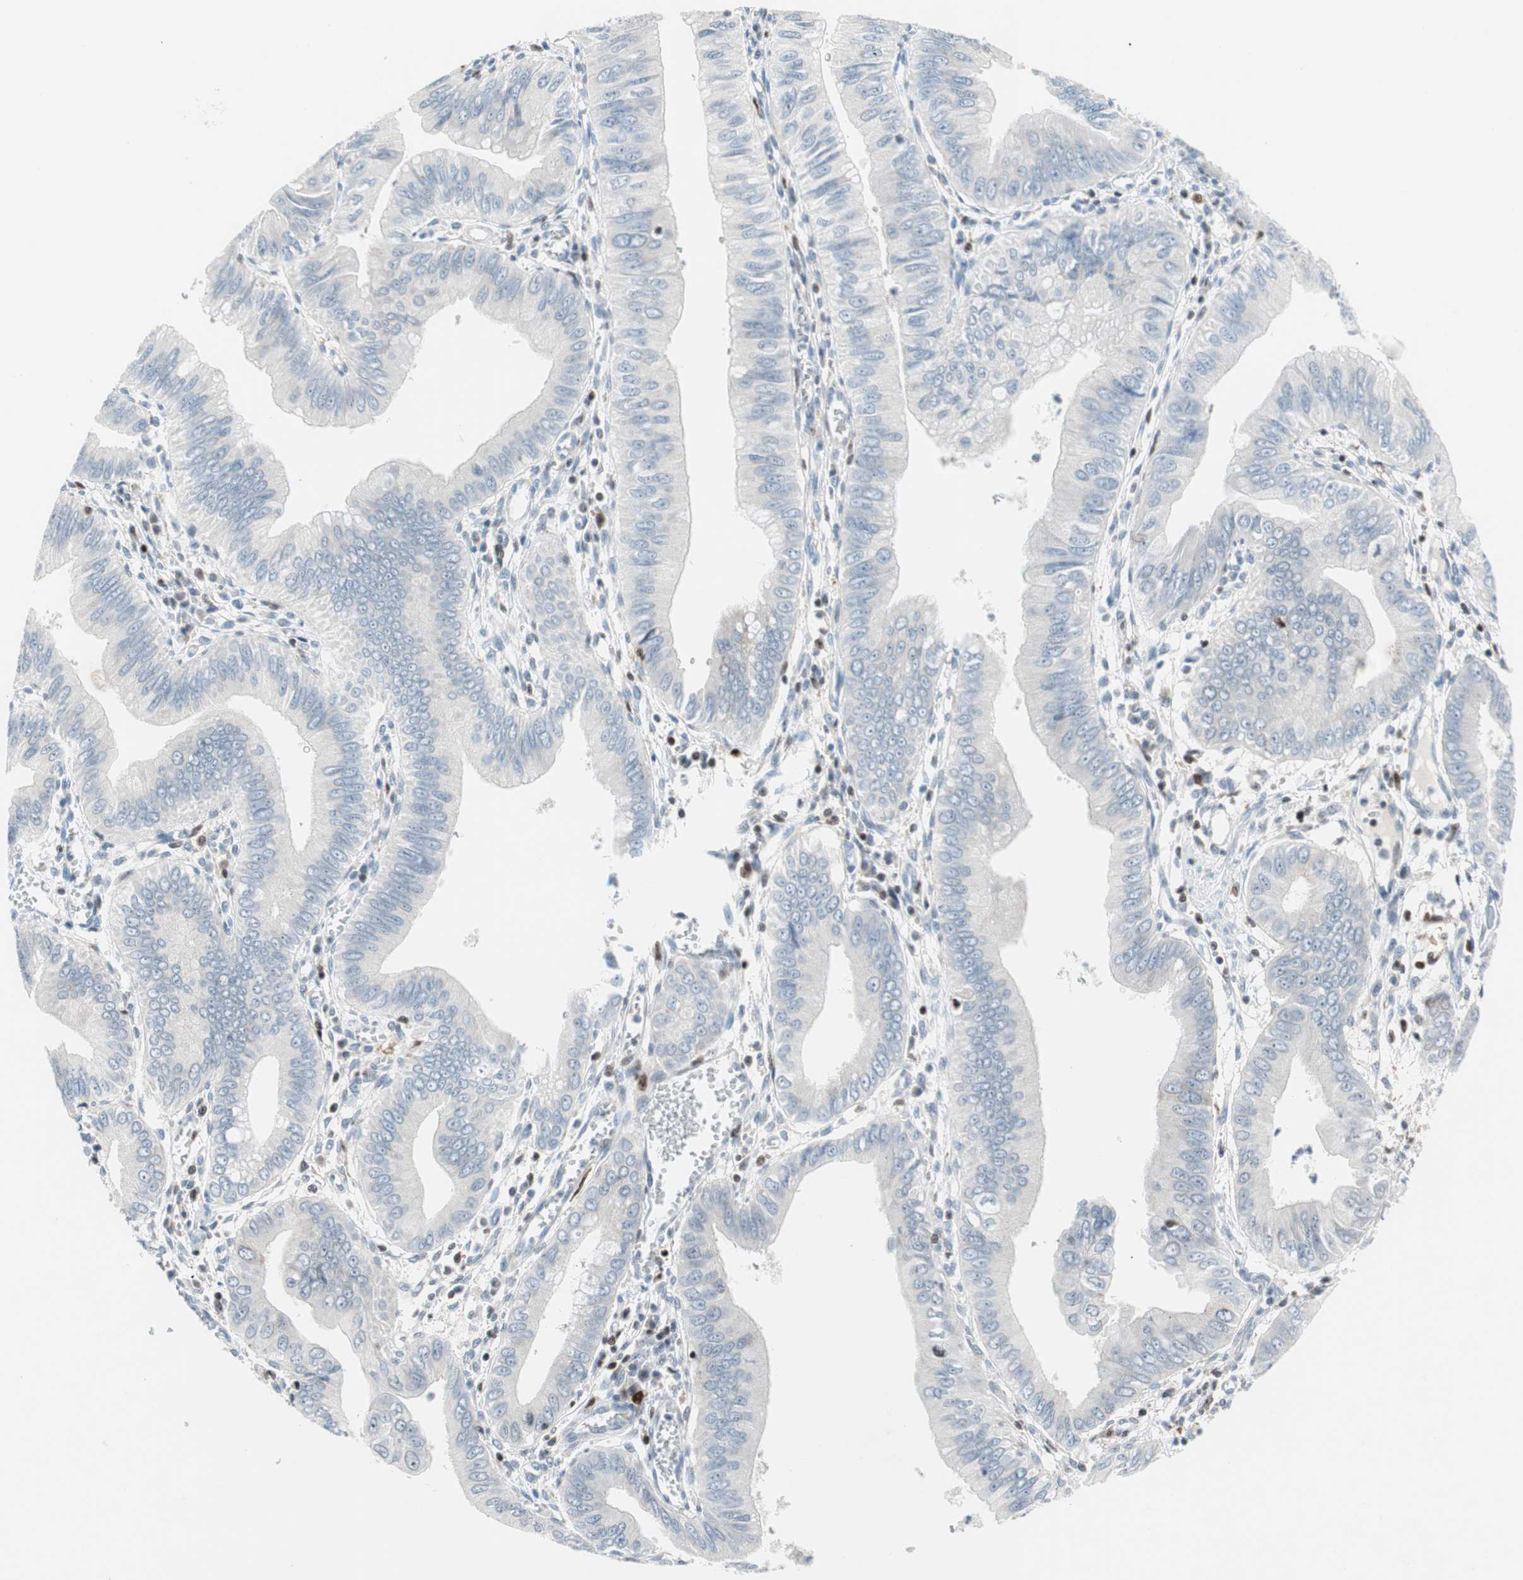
{"staining": {"intensity": "negative", "quantity": "none", "location": "none"}, "tissue": "pancreatic cancer", "cell_type": "Tumor cells", "image_type": "cancer", "snomed": [{"axis": "morphology", "description": "Normal tissue, NOS"}, {"axis": "topography", "description": "Lymph node"}], "caption": "Immunohistochemical staining of pancreatic cancer exhibits no significant expression in tumor cells.", "gene": "RGS10", "patient": {"sex": "male", "age": 50}}